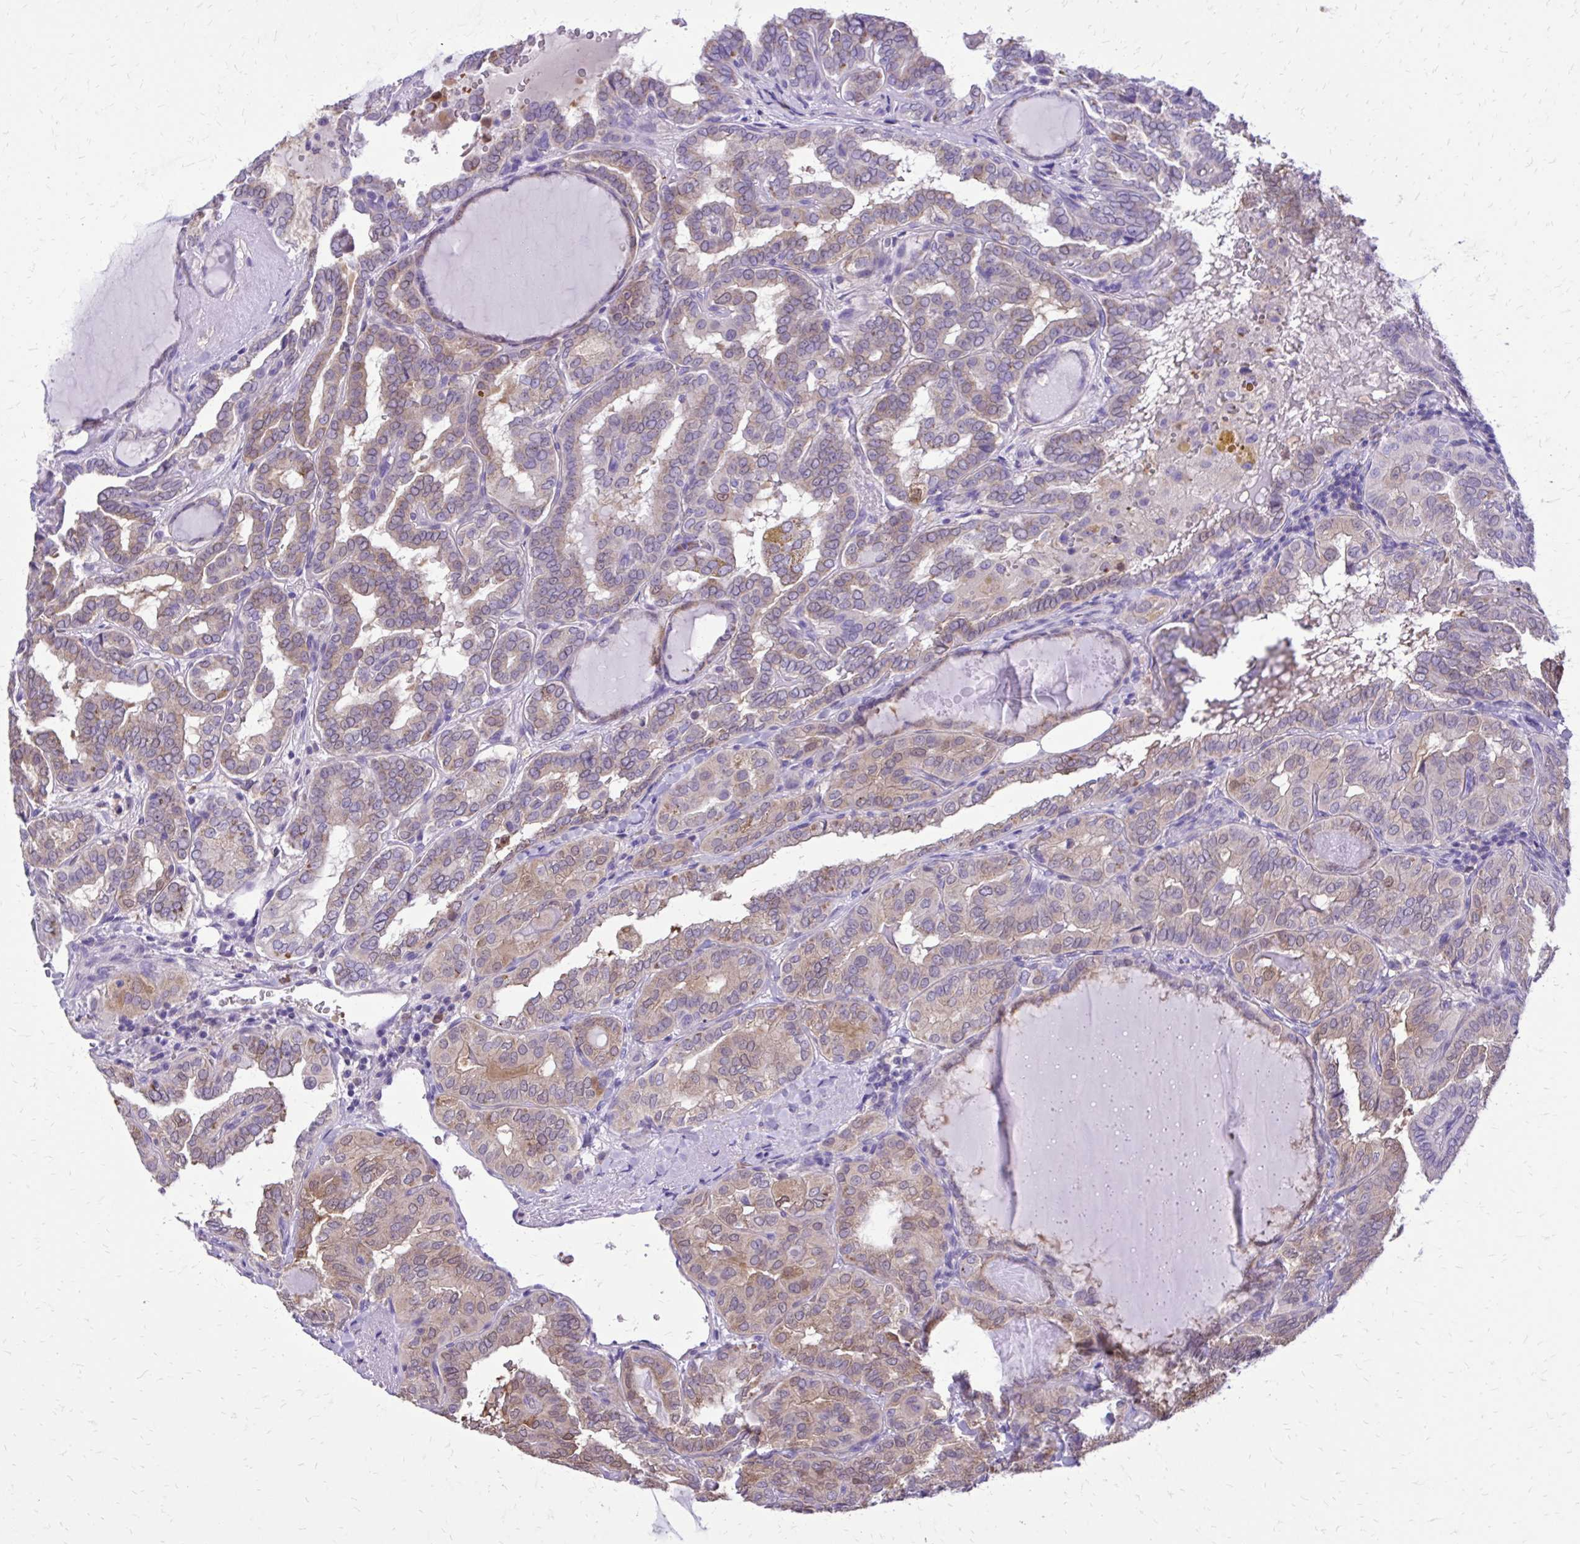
{"staining": {"intensity": "weak", "quantity": "25%-75%", "location": "cytoplasmic/membranous"}, "tissue": "thyroid cancer", "cell_type": "Tumor cells", "image_type": "cancer", "snomed": [{"axis": "morphology", "description": "Papillary adenocarcinoma, NOS"}, {"axis": "topography", "description": "Thyroid gland"}], "caption": "Immunohistochemical staining of human thyroid cancer (papillary adenocarcinoma) displays weak cytoplasmic/membranous protein positivity in approximately 25%-75% of tumor cells. The staining was performed using DAB, with brown indicating positive protein expression. Nuclei are stained blue with hematoxylin.", "gene": "CAT", "patient": {"sex": "female", "age": 46}}